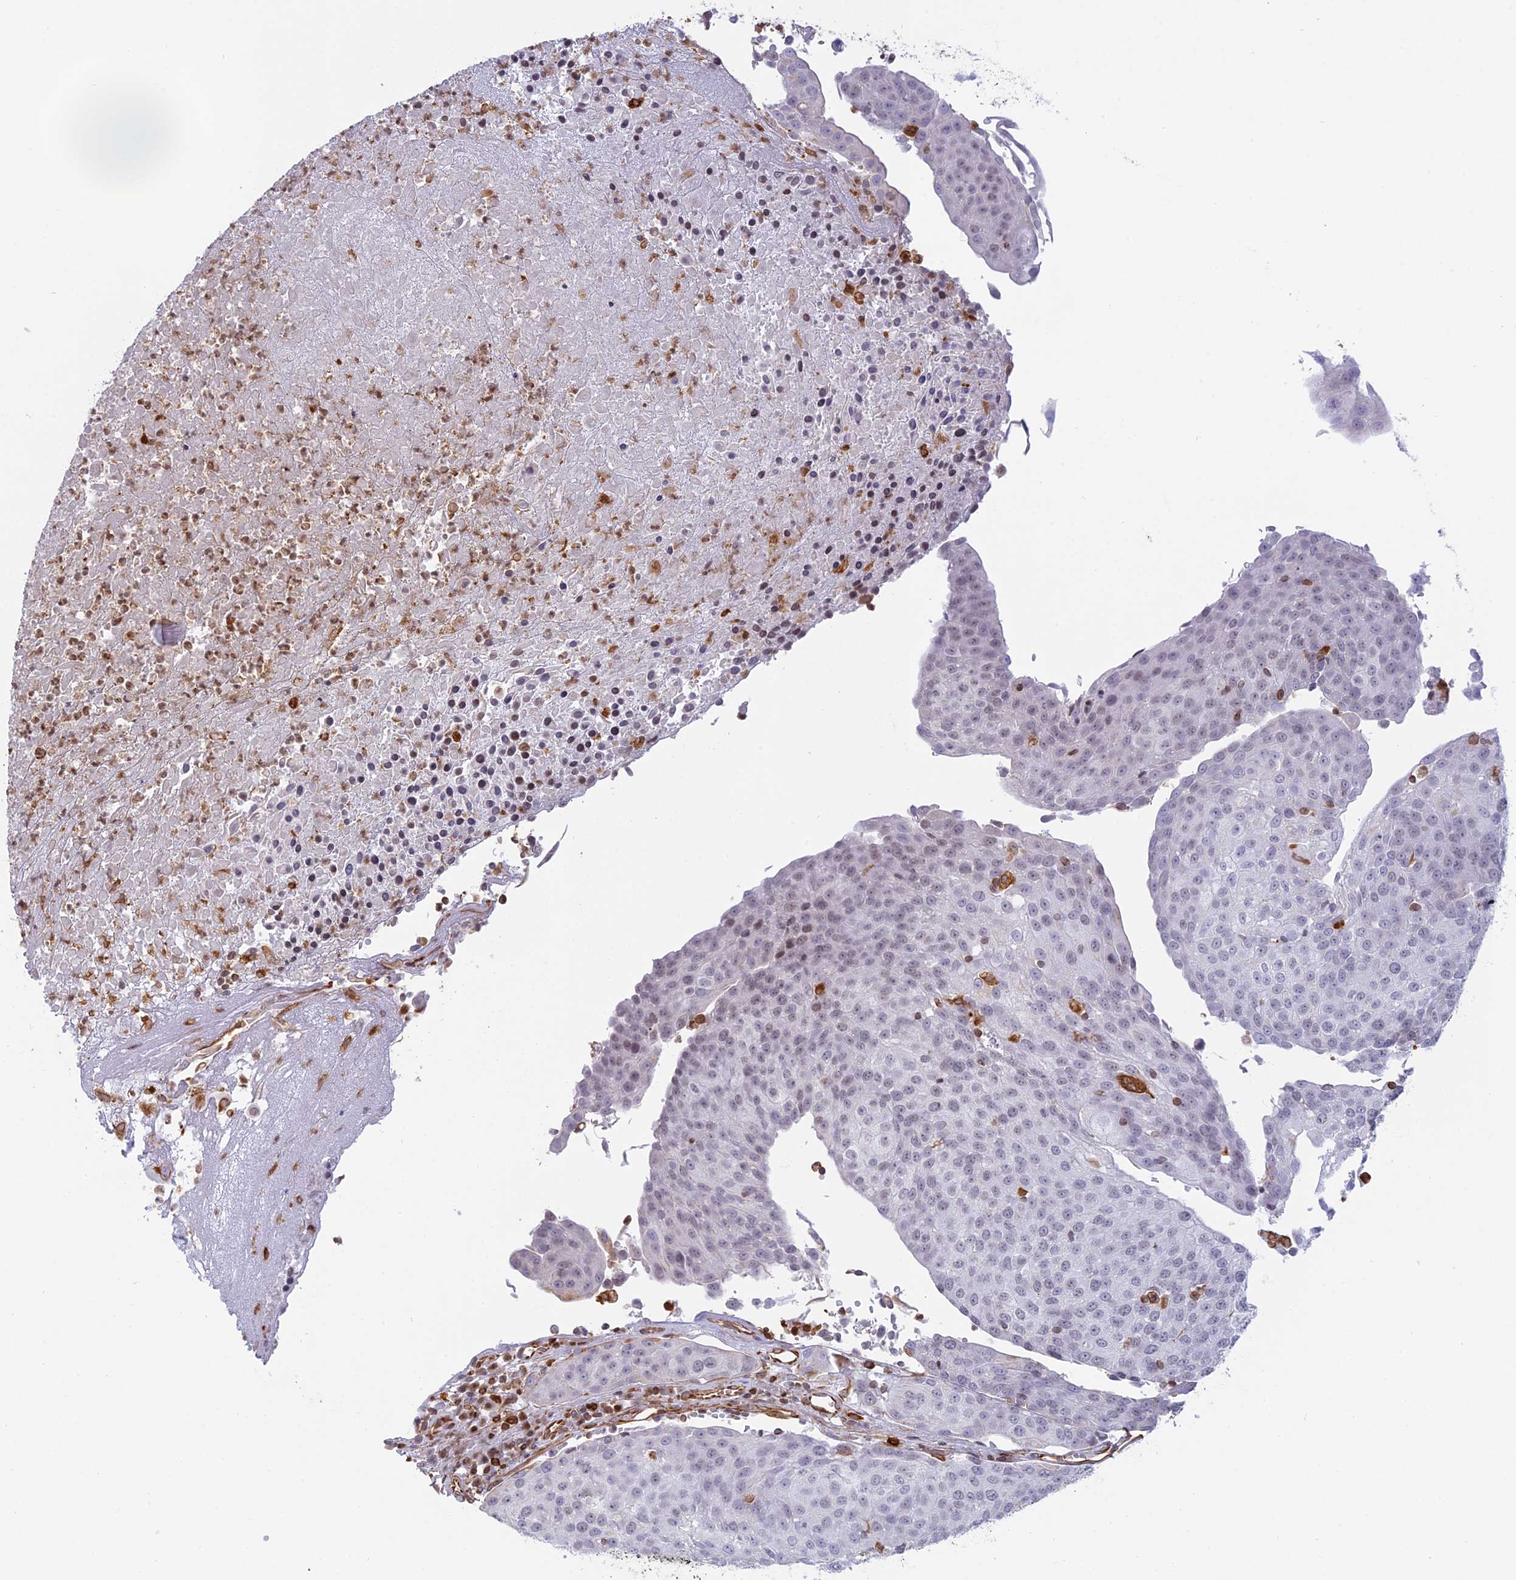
{"staining": {"intensity": "negative", "quantity": "none", "location": "none"}, "tissue": "urothelial cancer", "cell_type": "Tumor cells", "image_type": "cancer", "snomed": [{"axis": "morphology", "description": "Urothelial carcinoma, High grade"}, {"axis": "topography", "description": "Urinary bladder"}], "caption": "Histopathology image shows no significant protein positivity in tumor cells of urothelial cancer.", "gene": "APOBR", "patient": {"sex": "female", "age": 85}}